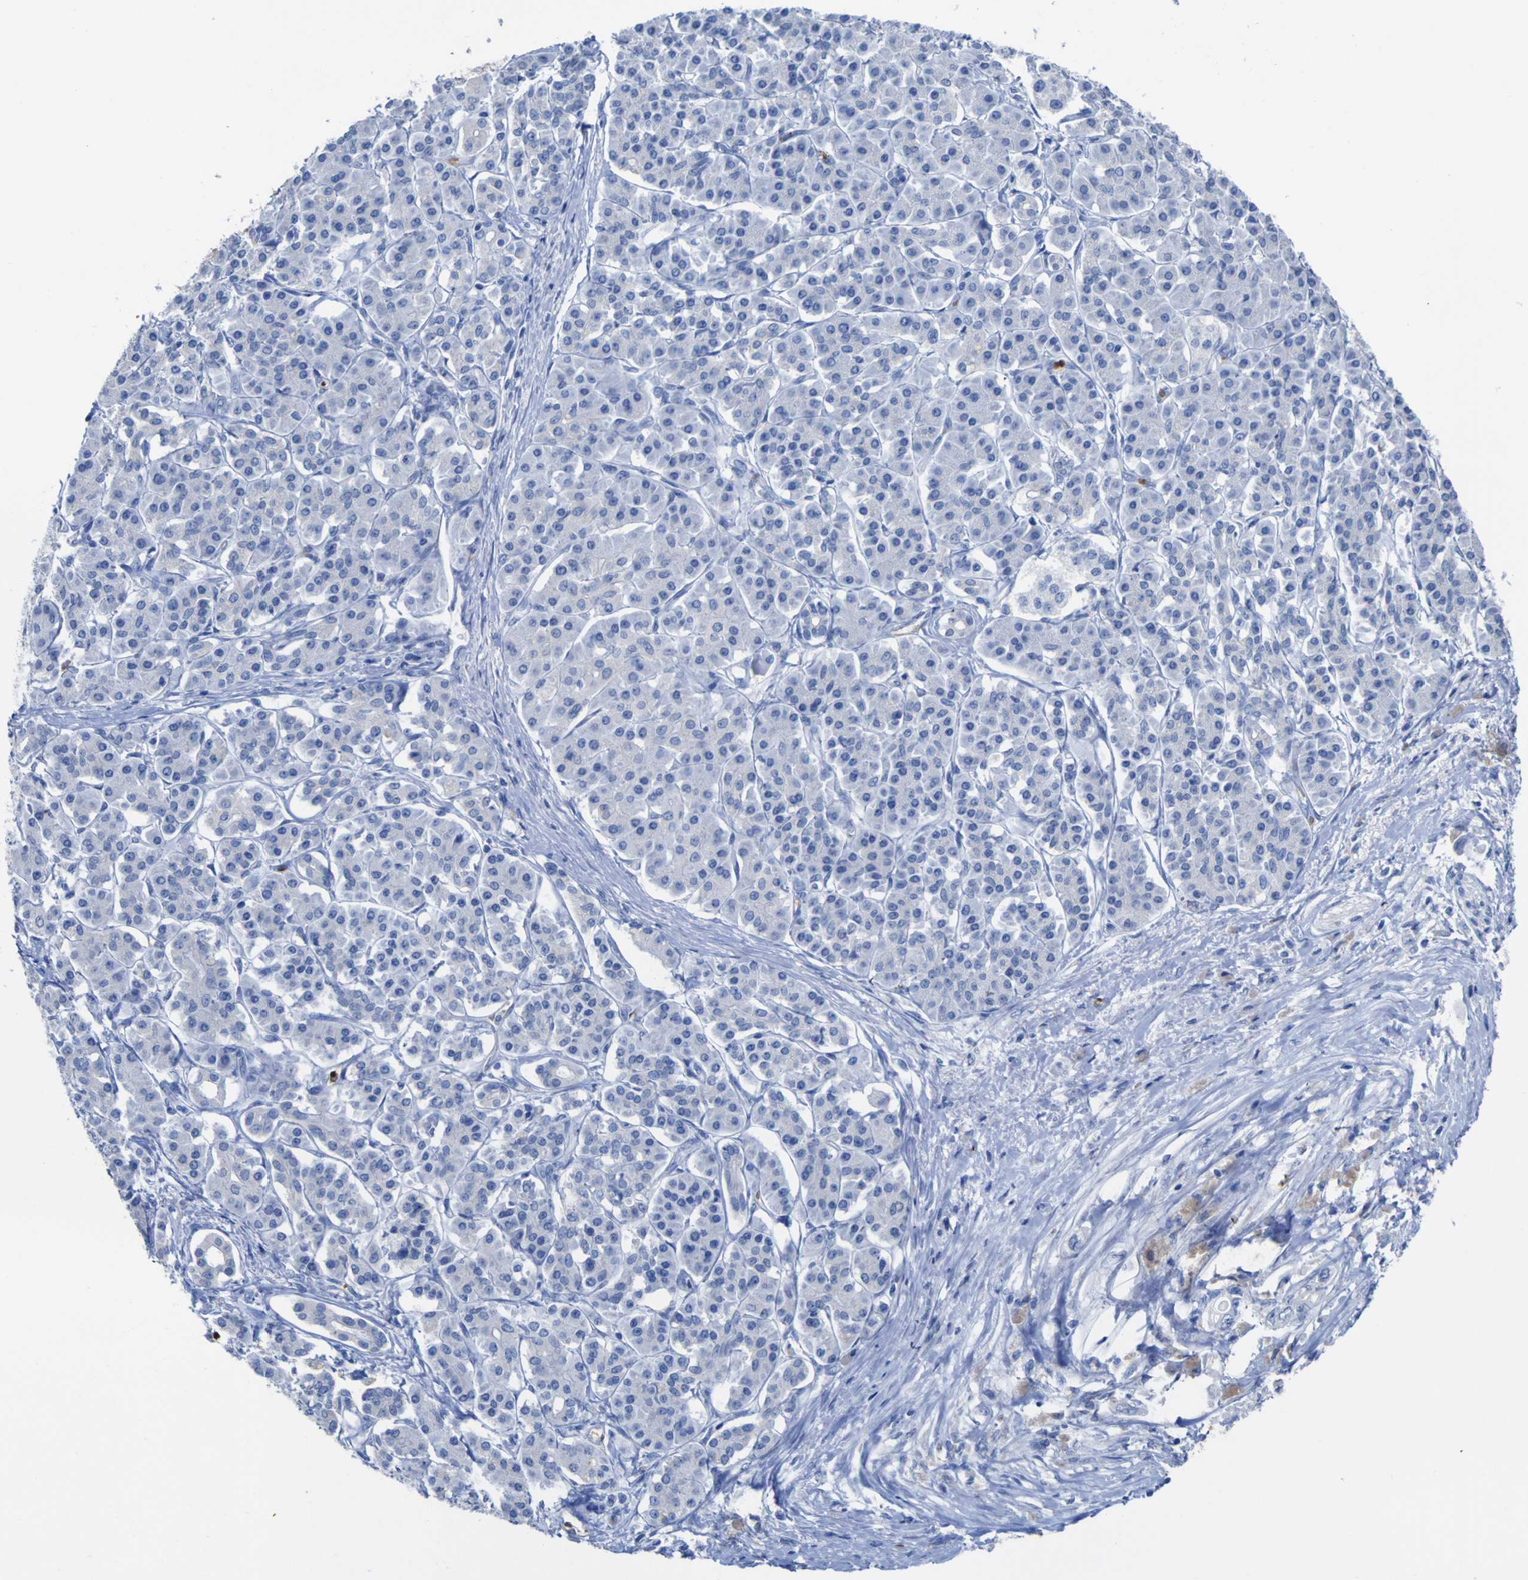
{"staining": {"intensity": "negative", "quantity": "none", "location": "none"}, "tissue": "pancreatic cancer", "cell_type": "Tumor cells", "image_type": "cancer", "snomed": [{"axis": "morphology", "description": "Normal tissue, NOS"}, {"axis": "topography", "description": "Pancreas"}], "caption": "High power microscopy photomicrograph of an immunohistochemistry image of pancreatic cancer, revealing no significant expression in tumor cells.", "gene": "GCM1", "patient": {"sex": "male", "age": 42}}